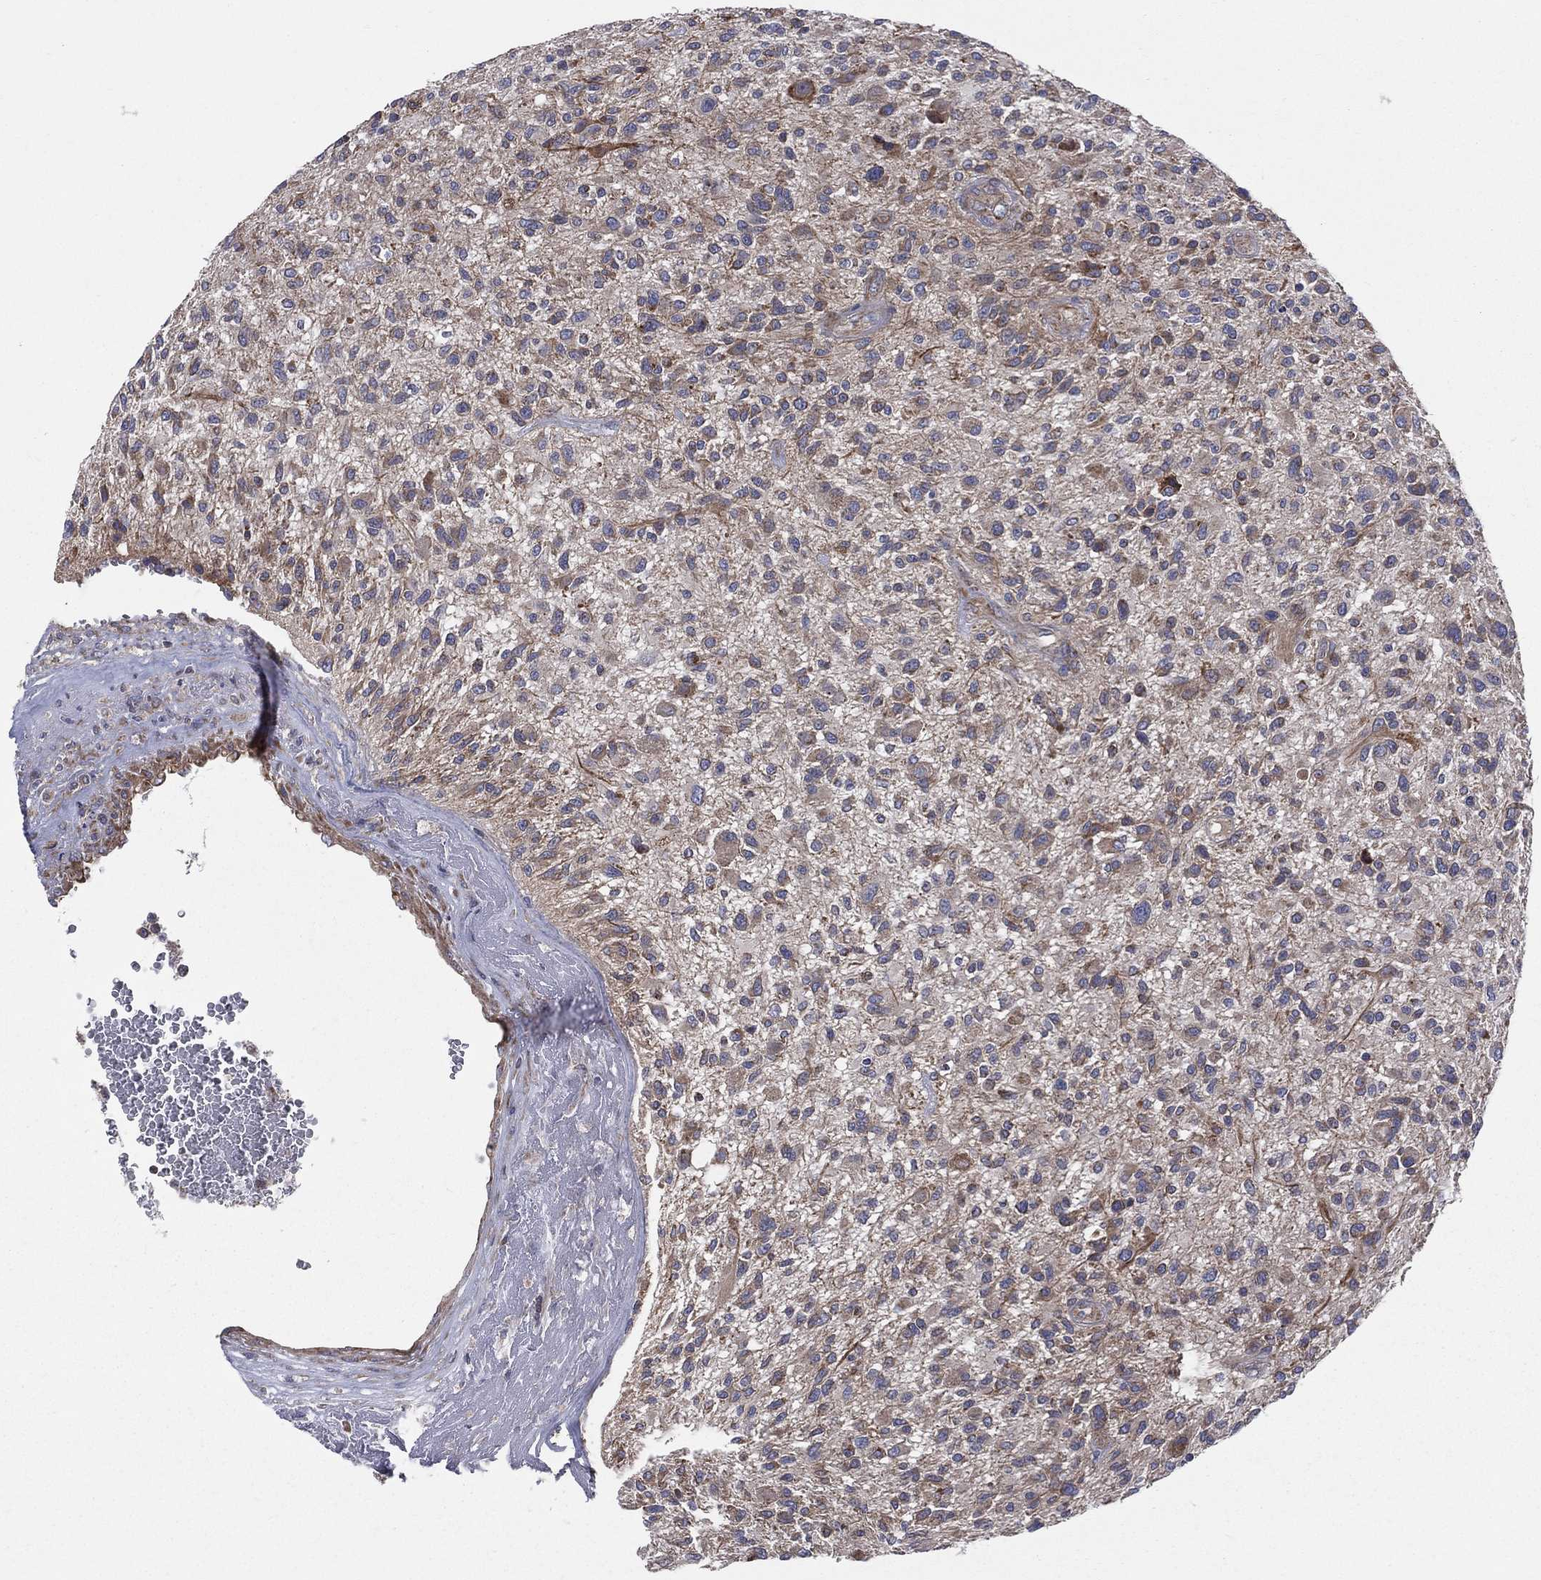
{"staining": {"intensity": "moderate", "quantity": "<25%", "location": "cytoplasmic/membranous"}, "tissue": "glioma", "cell_type": "Tumor cells", "image_type": "cancer", "snomed": [{"axis": "morphology", "description": "Glioma, malignant, High grade"}, {"axis": "topography", "description": "Brain"}], "caption": "Immunohistochemical staining of human malignant high-grade glioma displays moderate cytoplasmic/membranous protein positivity in about <25% of tumor cells.", "gene": "MIX23", "patient": {"sex": "male", "age": 47}}